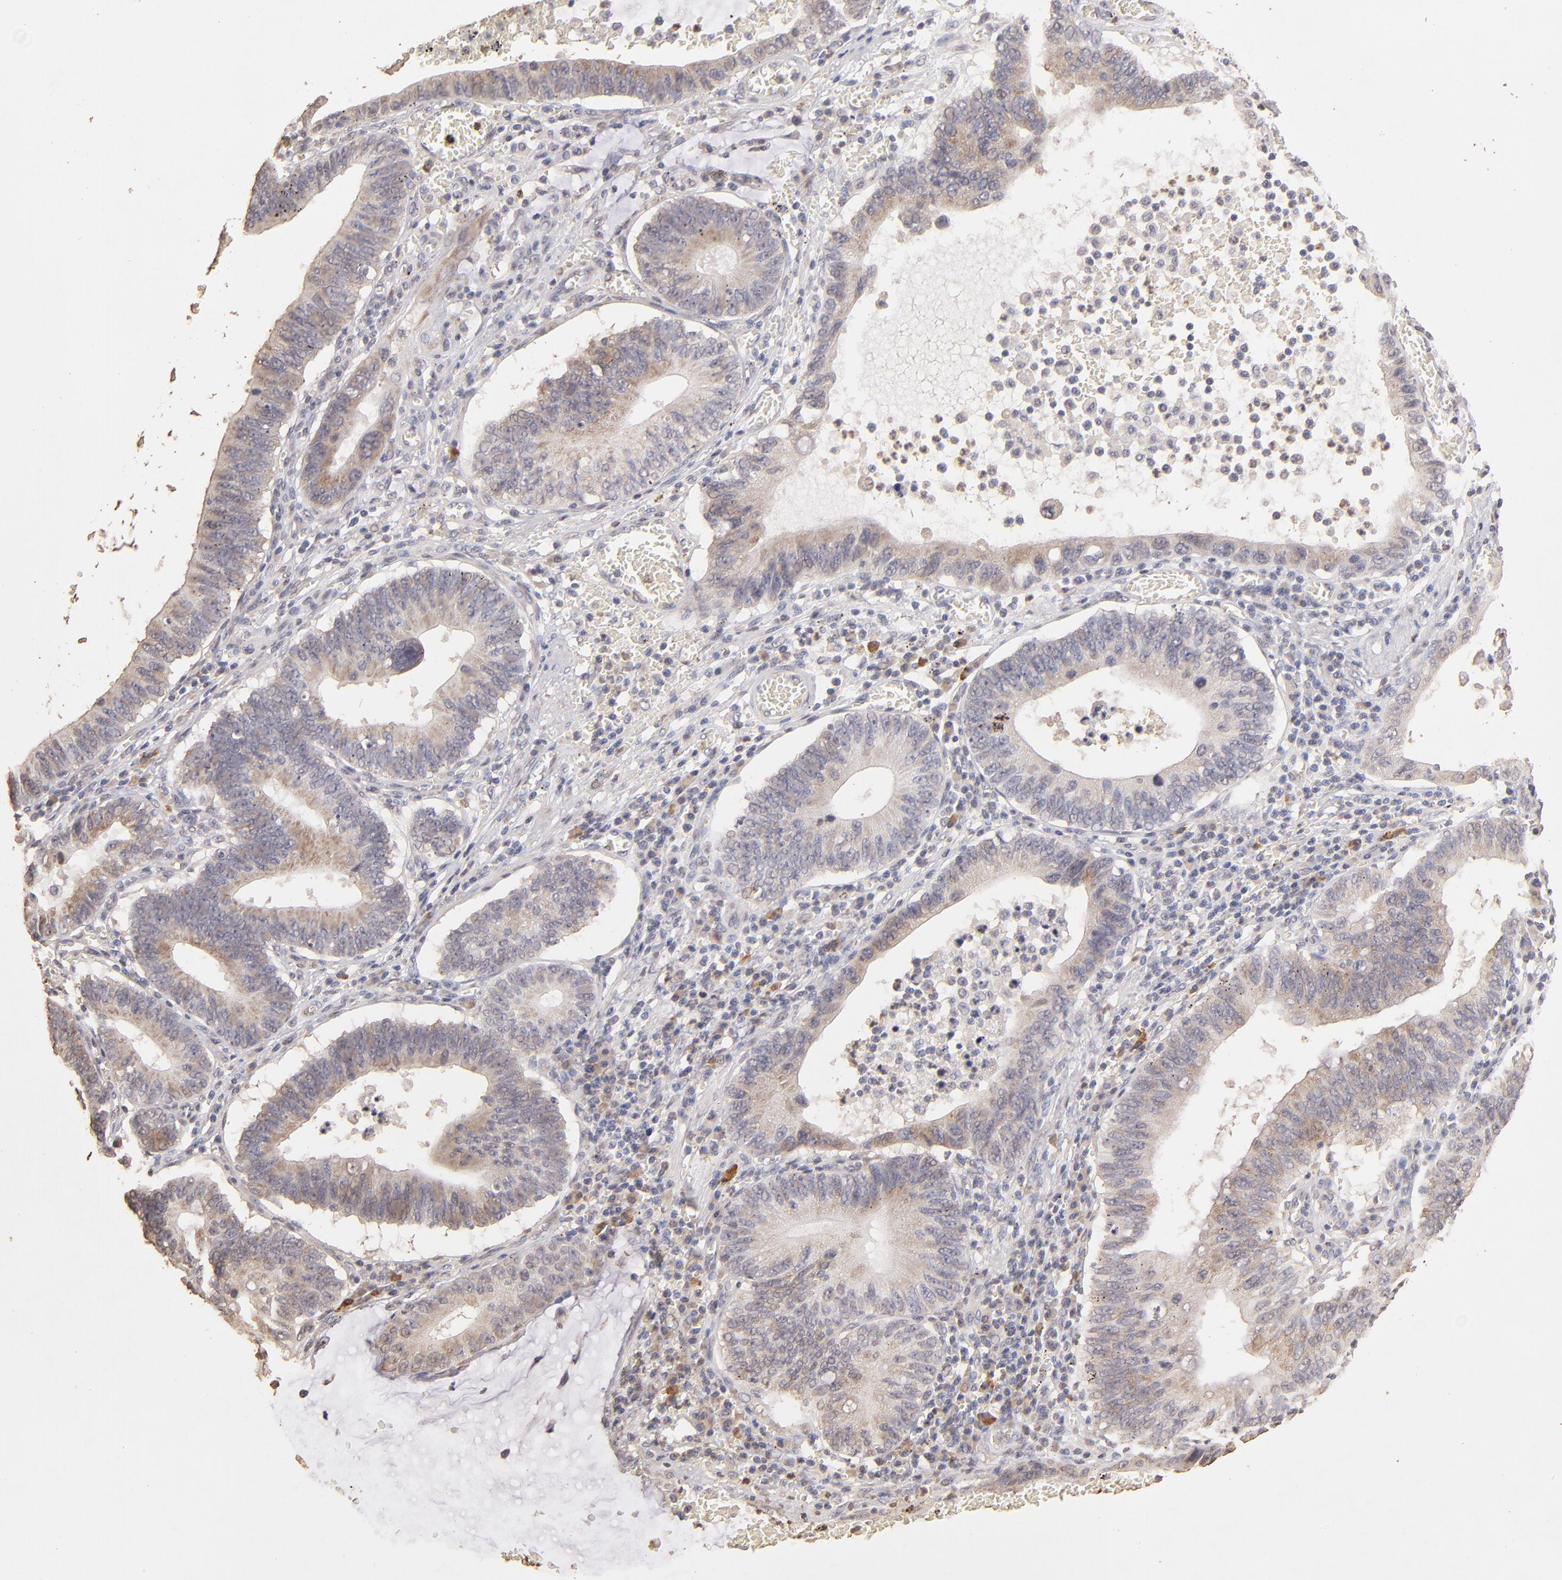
{"staining": {"intensity": "moderate", "quantity": ">75%", "location": "cytoplasmic/membranous"}, "tissue": "stomach cancer", "cell_type": "Tumor cells", "image_type": "cancer", "snomed": [{"axis": "morphology", "description": "Adenocarcinoma, NOS"}, {"axis": "topography", "description": "Stomach"}, {"axis": "topography", "description": "Gastric cardia"}], "caption": "Moderate cytoplasmic/membranous staining for a protein is seen in about >75% of tumor cells of stomach cancer using immunohistochemistry.", "gene": "OPHN1", "patient": {"sex": "male", "age": 59}}